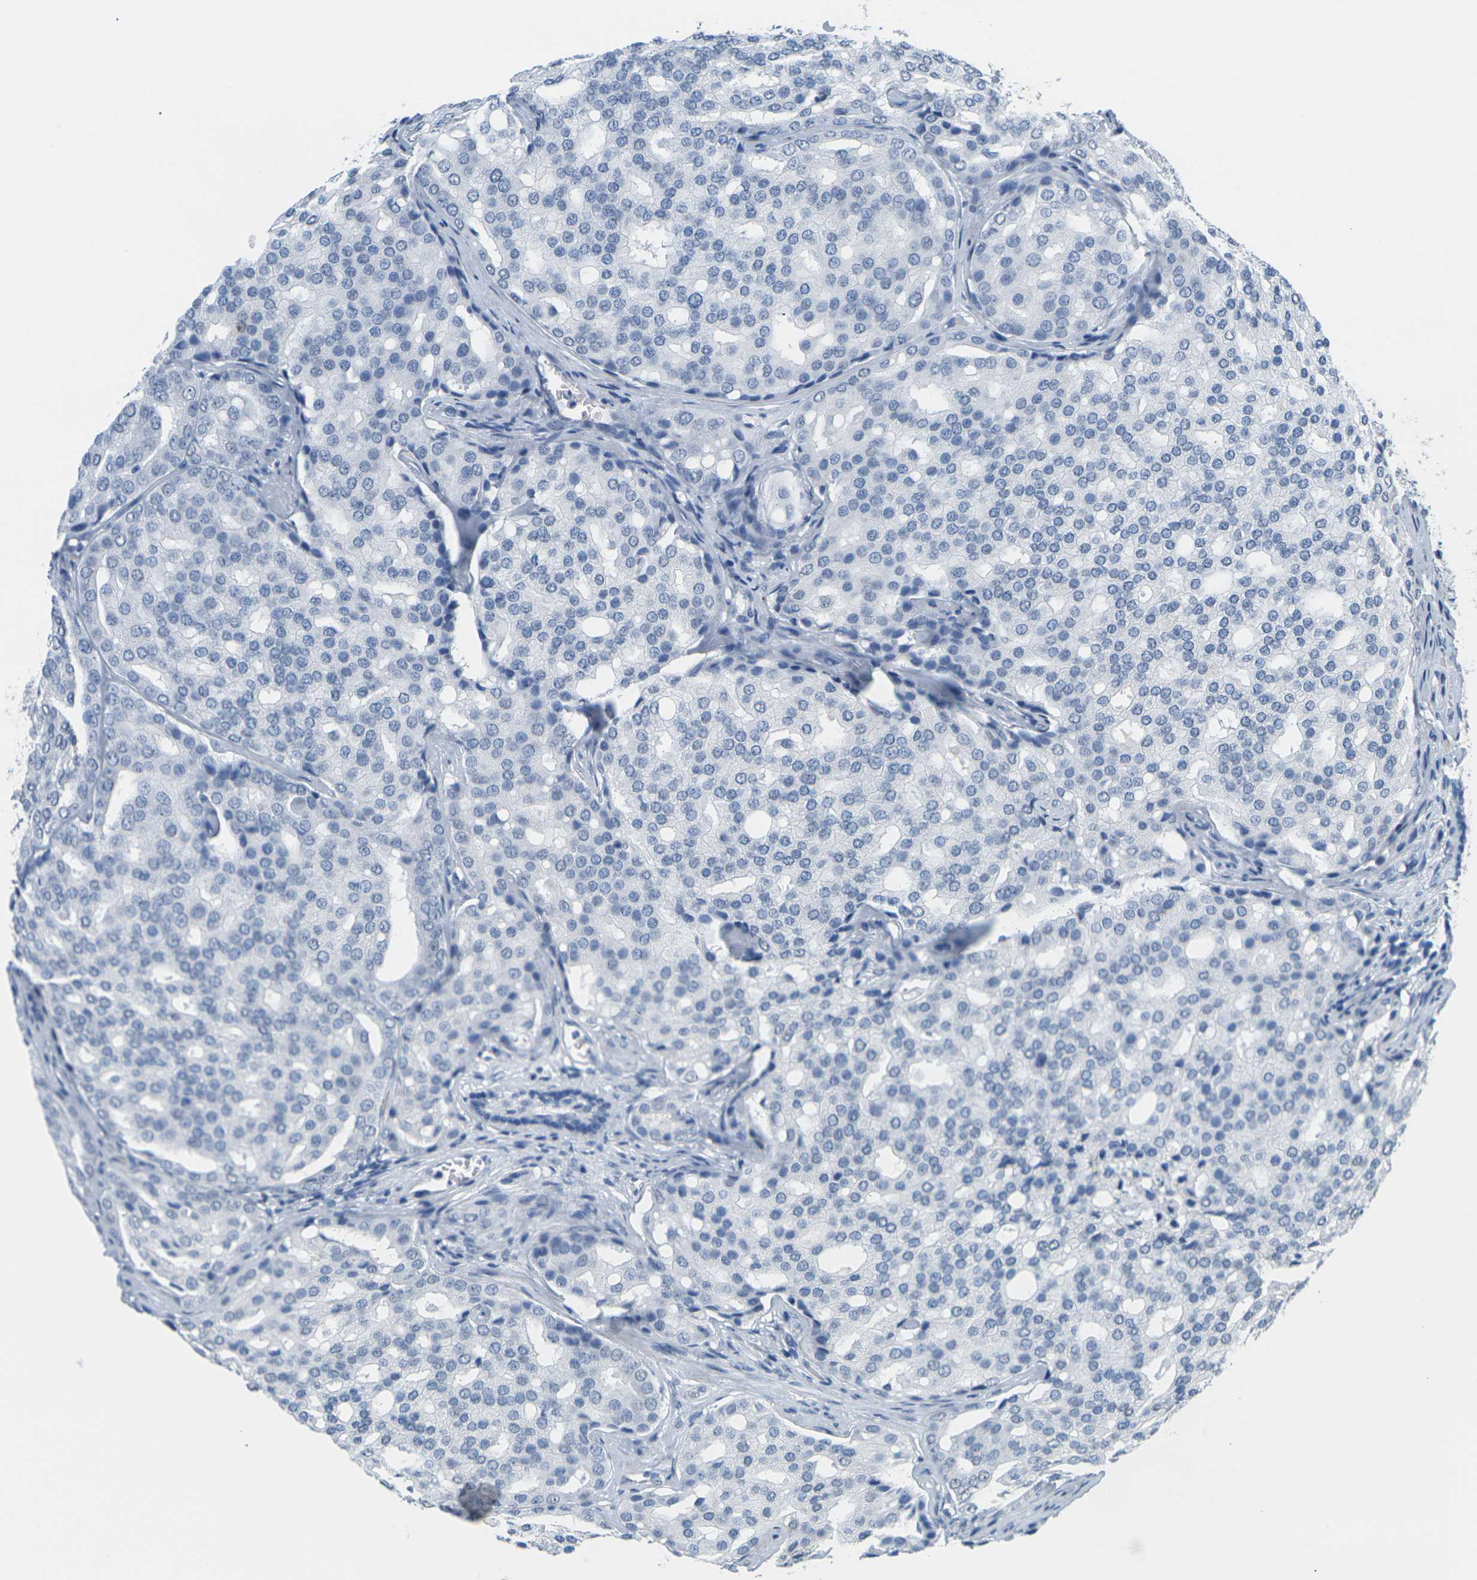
{"staining": {"intensity": "negative", "quantity": "none", "location": "none"}, "tissue": "prostate cancer", "cell_type": "Tumor cells", "image_type": "cancer", "snomed": [{"axis": "morphology", "description": "Adenocarcinoma, High grade"}, {"axis": "topography", "description": "Prostate"}], "caption": "Immunohistochemistry (IHC) of human prostate adenocarcinoma (high-grade) reveals no staining in tumor cells.", "gene": "CTAG1A", "patient": {"sex": "male", "age": 64}}